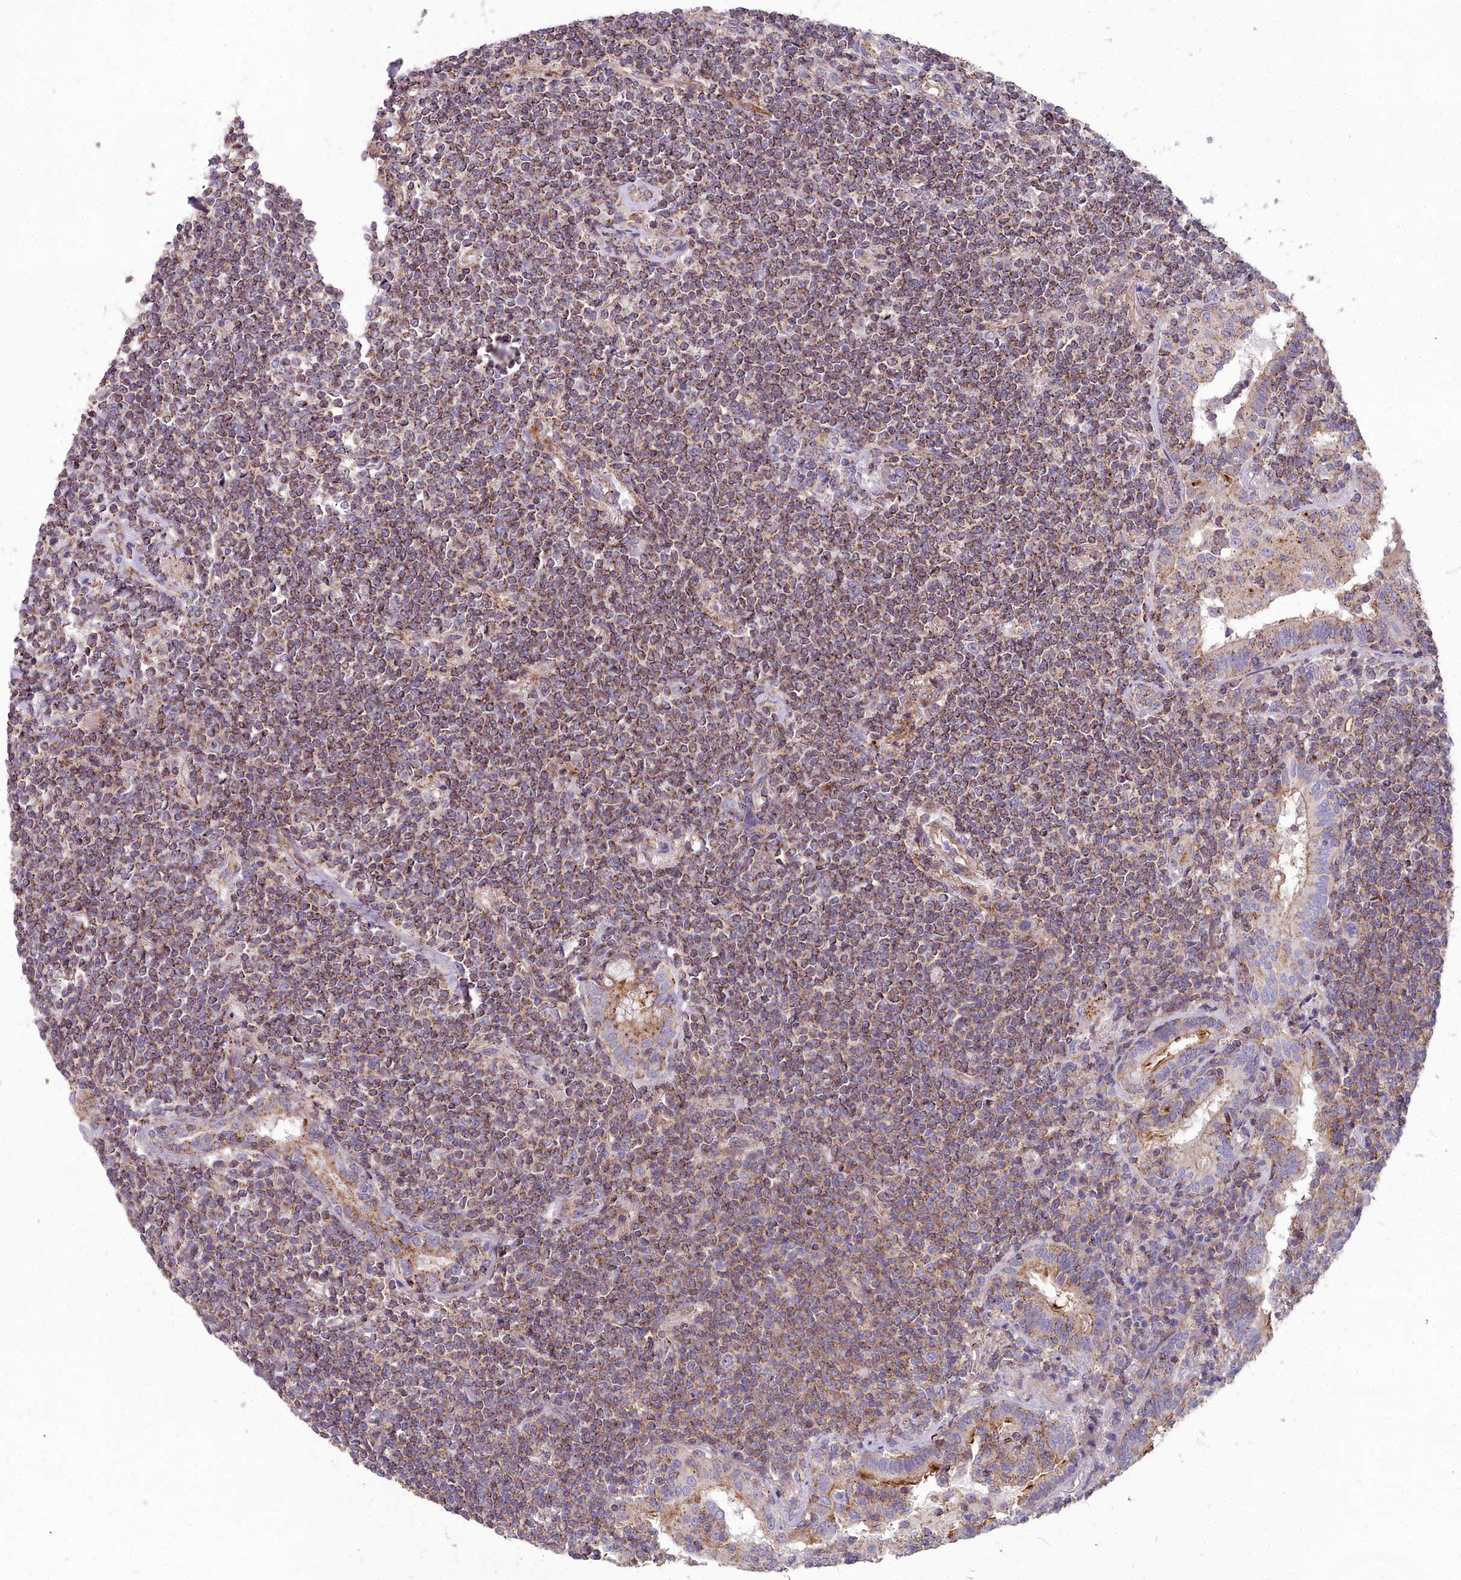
{"staining": {"intensity": "moderate", "quantity": "25%-75%", "location": "cytoplasmic/membranous"}, "tissue": "lymphoma", "cell_type": "Tumor cells", "image_type": "cancer", "snomed": [{"axis": "morphology", "description": "Malignant lymphoma, non-Hodgkin's type, Low grade"}, {"axis": "topography", "description": "Lung"}], "caption": "A brown stain highlights moderate cytoplasmic/membranous staining of a protein in low-grade malignant lymphoma, non-Hodgkin's type tumor cells.", "gene": "FRMPD1", "patient": {"sex": "female", "age": 71}}